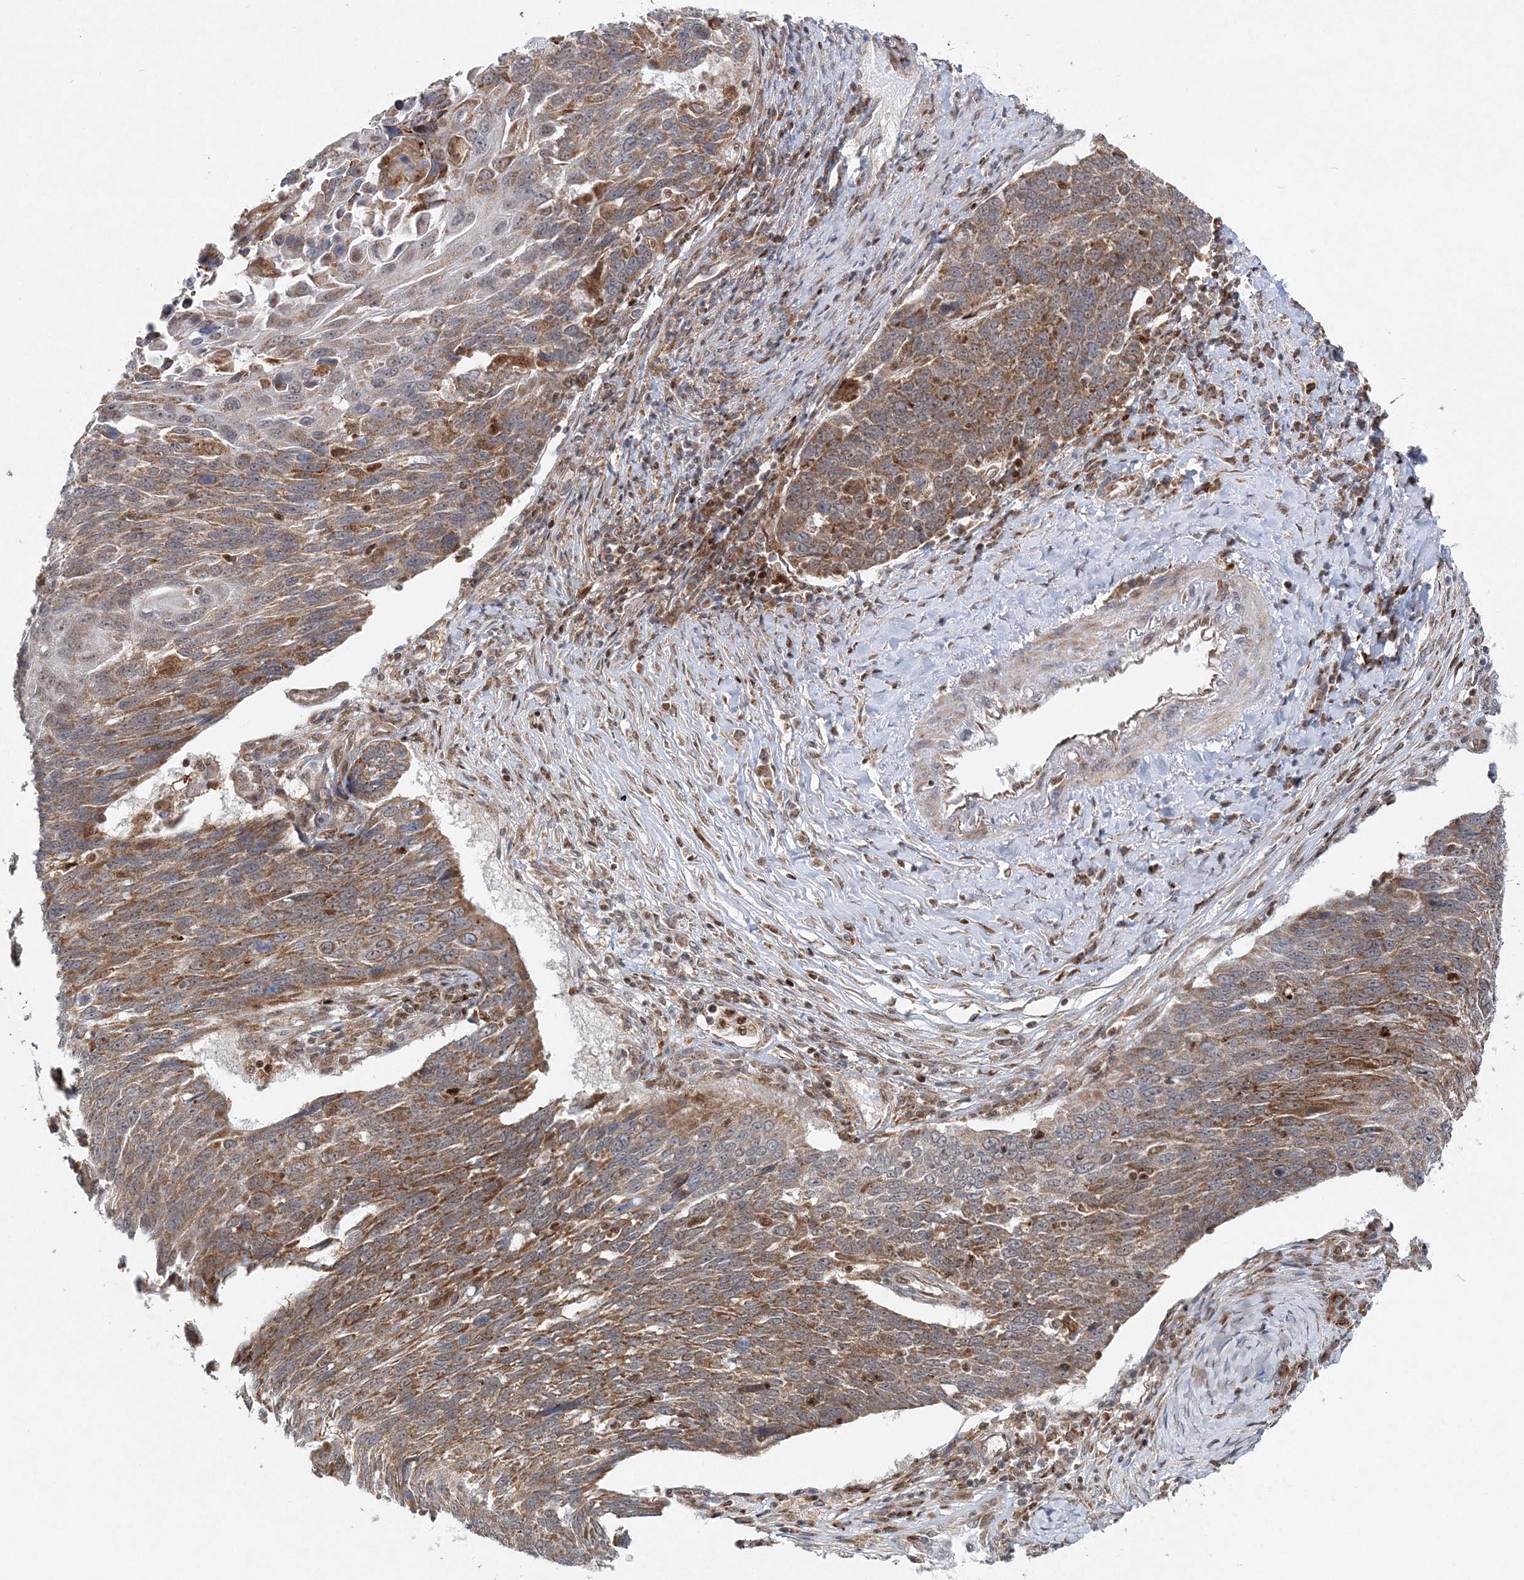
{"staining": {"intensity": "moderate", "quantity": ">75%", "location": "cytoplasmic/membranous"}, "tissue": "lung cancer", "cell_type": "Tumor cells", "image_type": "cancer", "snomed": [{"axis": "morphology", "description": "Squamous cell carcinoma, NOS"}, {"axis": "topography", "description": "Lung"}], "caption": "A micrograph of human lung cancer (squamous cell carcinoma) stained for a protein demonstrates moderate cytoplasmic/membranous brown staining in tumor cells.", "gene": "RAB11FIP2", "patient": {"sex": "male", "age": 66}}